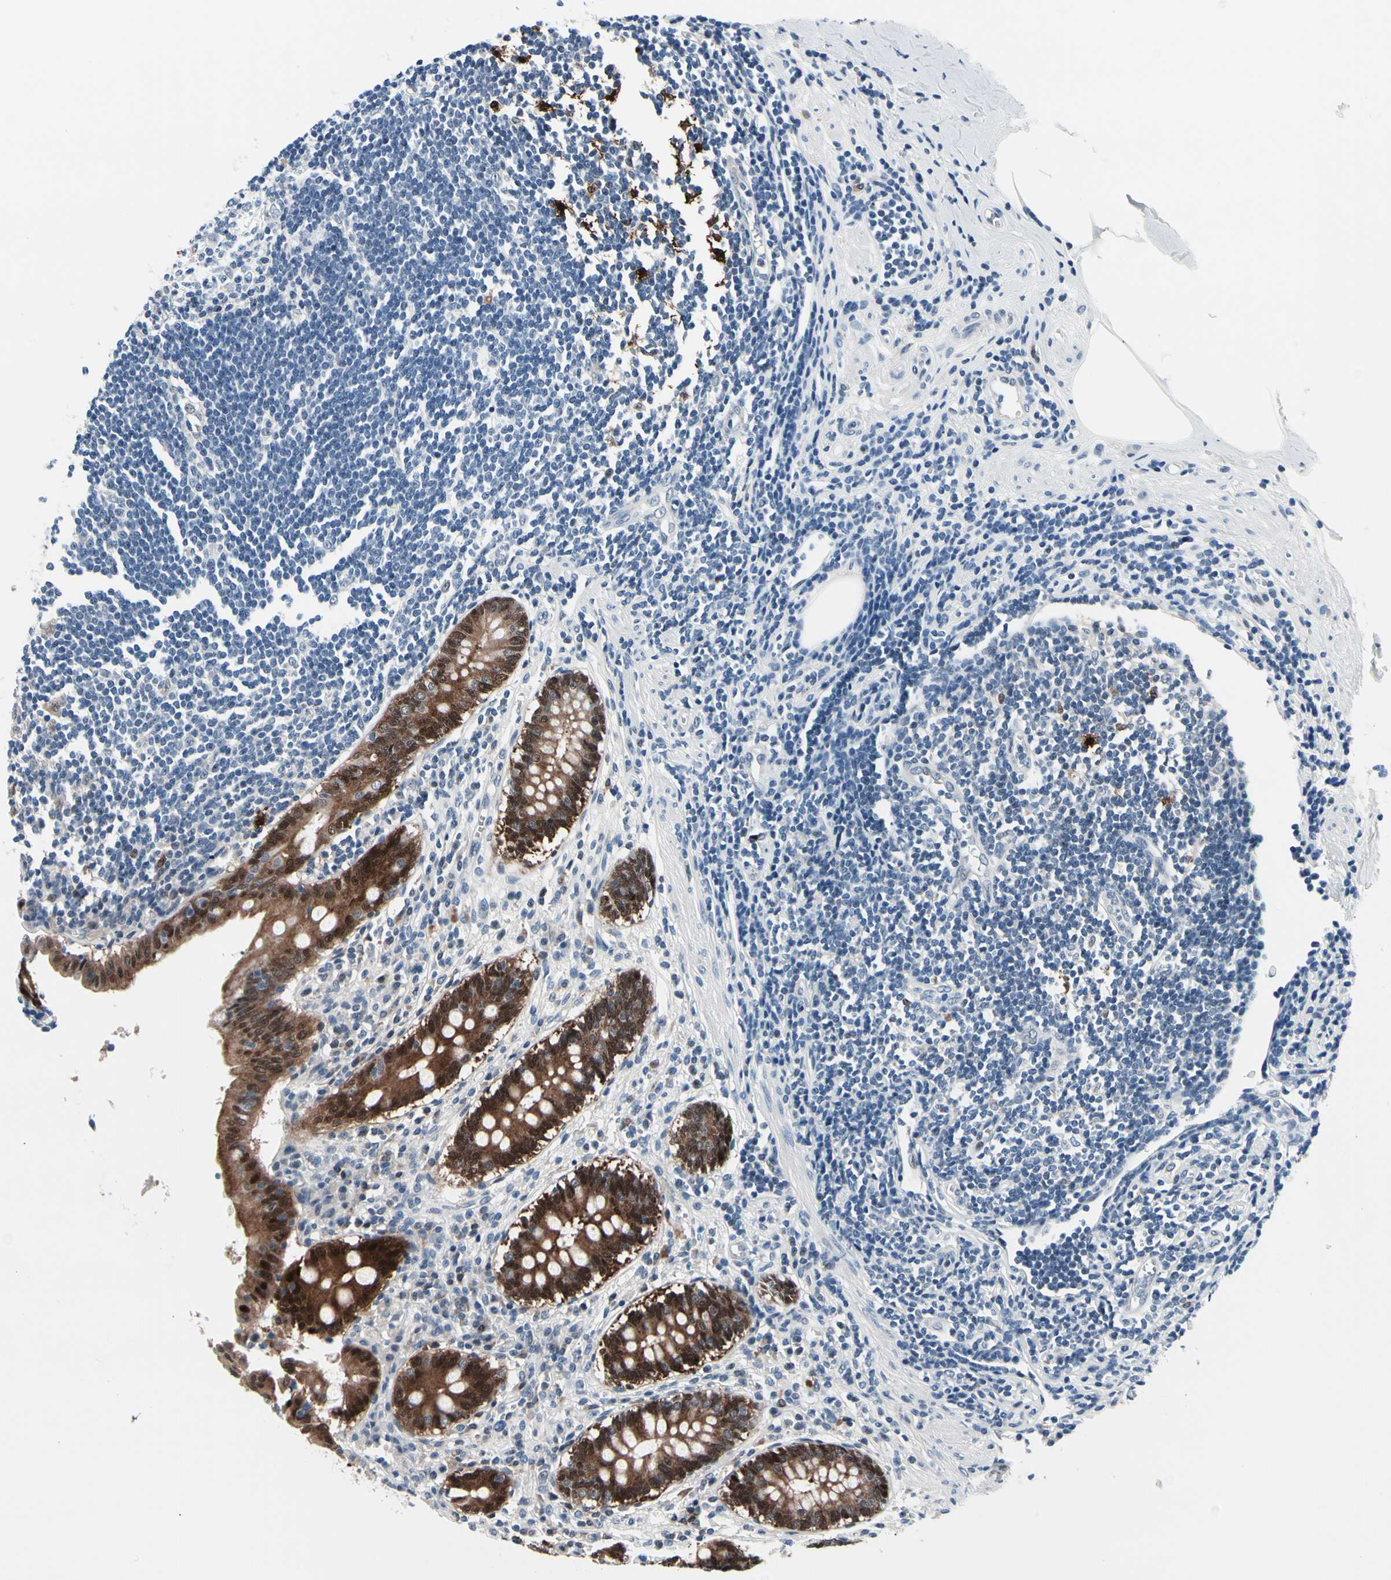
{"staining": {"intensity": "strong", "quantity": ">75%", "location": "cytoplasmic/membranous,nuclear"}, "tissue": "appendix", "cell_type": "Glandular cells", "image_type": "normal", "snomed": [{"axis": "morphology", "description": "Normal tissue, NOS"}, {"axis": "topography", "description": "Appendix"}], "caption": "DAB (3,3'-diaminobenzidine) immunohistochemical staining of benign human appendix demonstrates strong cytoplasmic/membranous,nuclear protein expression in about >75% of glandular cells. (DAB (3,3'-diaminobenzidine) IHC, brown staining for protein, blue staining for nuclei).", "gene": "TXN", "patient": {"sex": "female", "age": 50}}